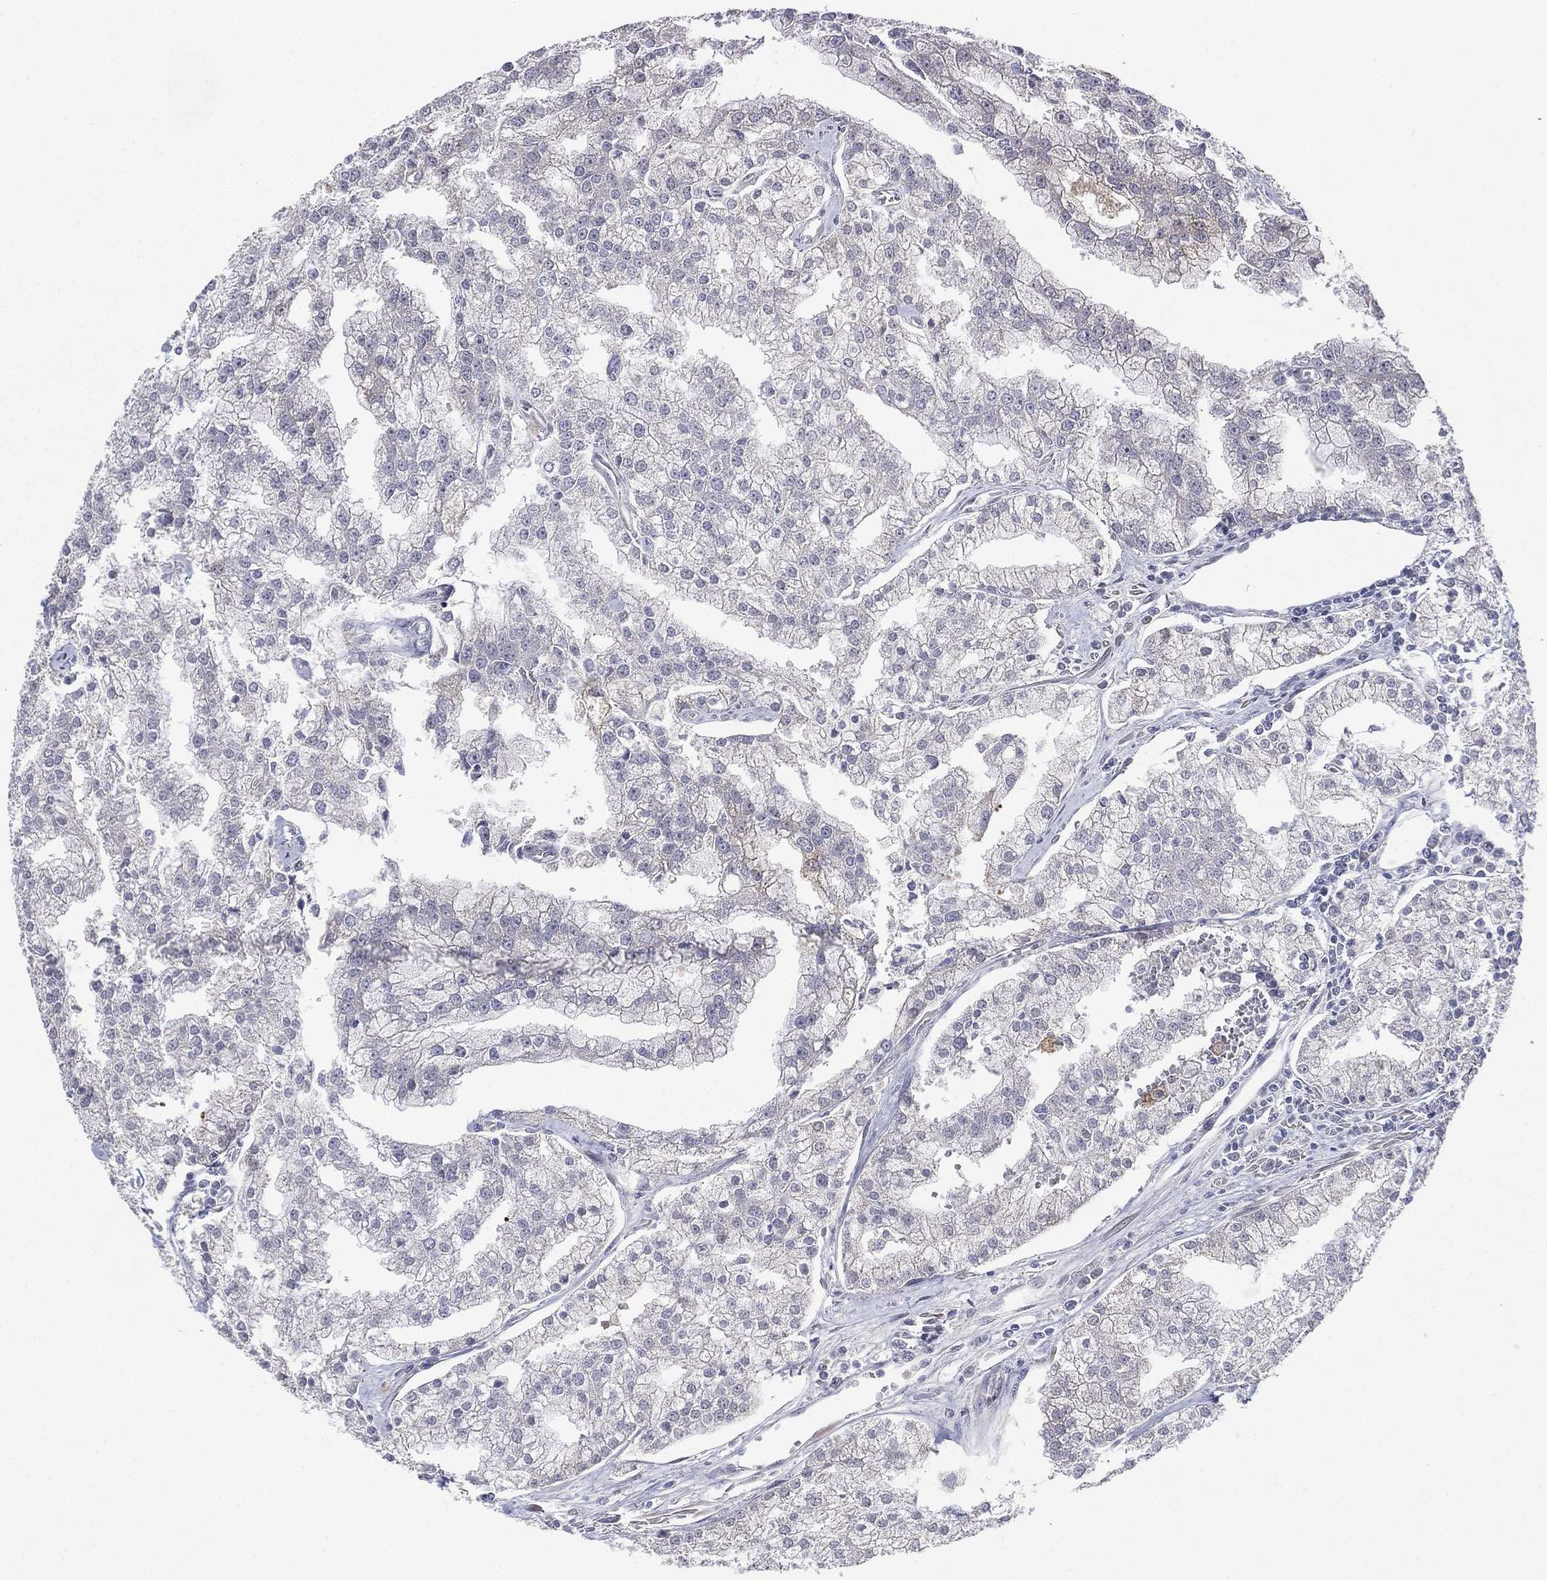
{"staining": {"intensity": "moderate", "quantity": "<25%", "location": "cytoplasmic/membranous"}, "tissue": "prostate cancer", "cell_type": "Tumor cells", "image_type": "cancer", "snomed": [{"axis": "morphology", "description": "Adenocarcinoma, NOS"}, {"axis": "topography", "description": "Prostate"}], "caption": "Protein staining shows moderate cytoplasmic/membranous staining in about <25% of tumor cells in prostate cancer. (DAB (3,3'-diaminobenzidine) IHC with brightfield microscopy, high magnification).", "gene": "KAT14", "patient": {"sex": "male", "age": 70}}